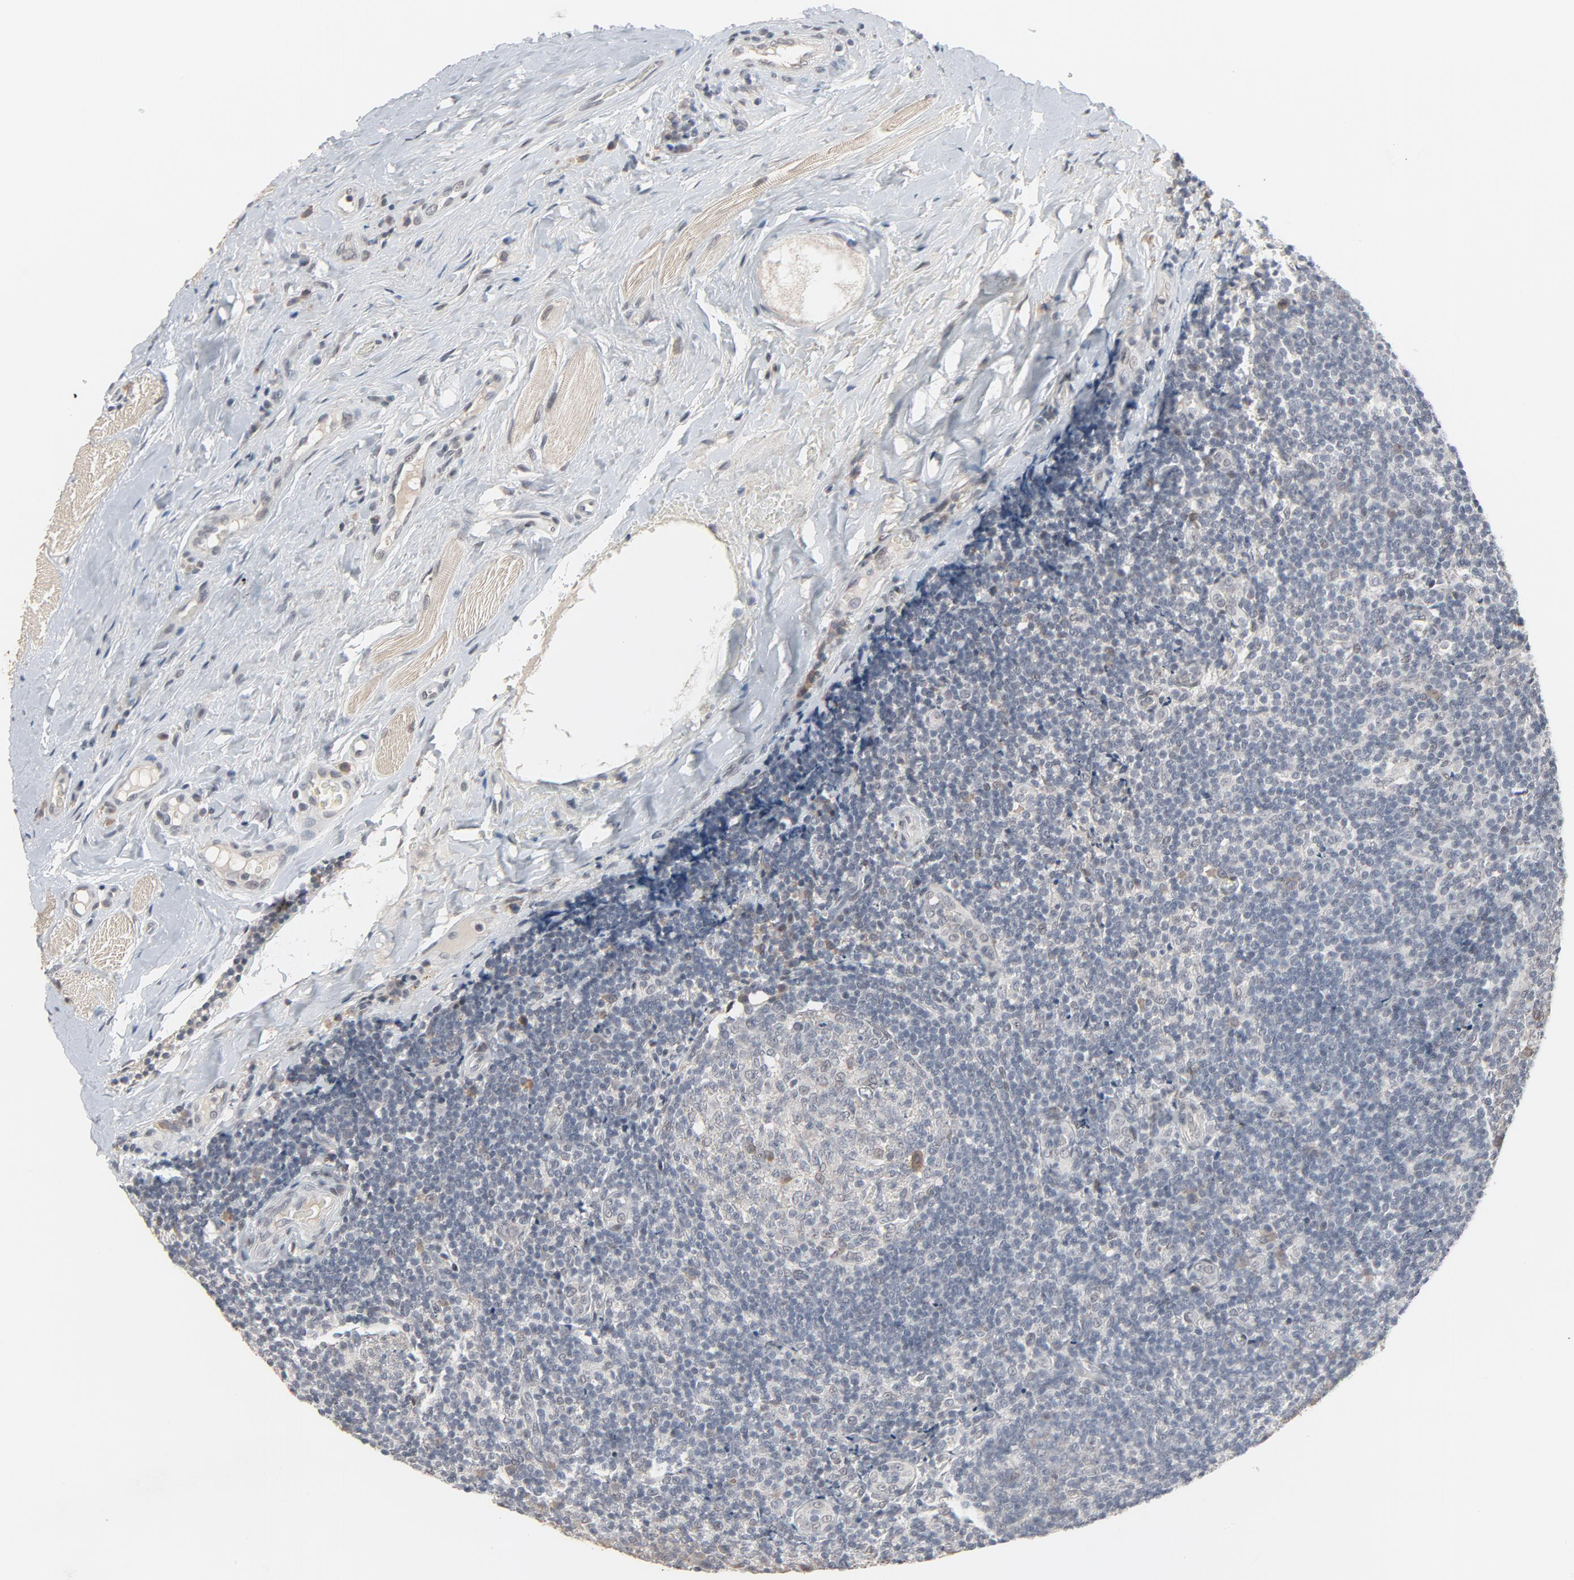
{"staining": {"intensity": "weak", "quantity": "<25%", "location": "cytoplasmic/membranous"}, "tissue": "tonsil", "cell_type": "Germinal center cells", "image_type": "normal", "snomed": [{"axis": "morphology", "description": "Normal tissue, NOS"}, {"axis": "topography", "description": "Tonsil"}], "caption": "Immunohistochemical staining of normal human tonsil exhibits no significant expression in germinal center cells.", "gene": "MT3", "patient": {"sex": "male", "age": 31}}